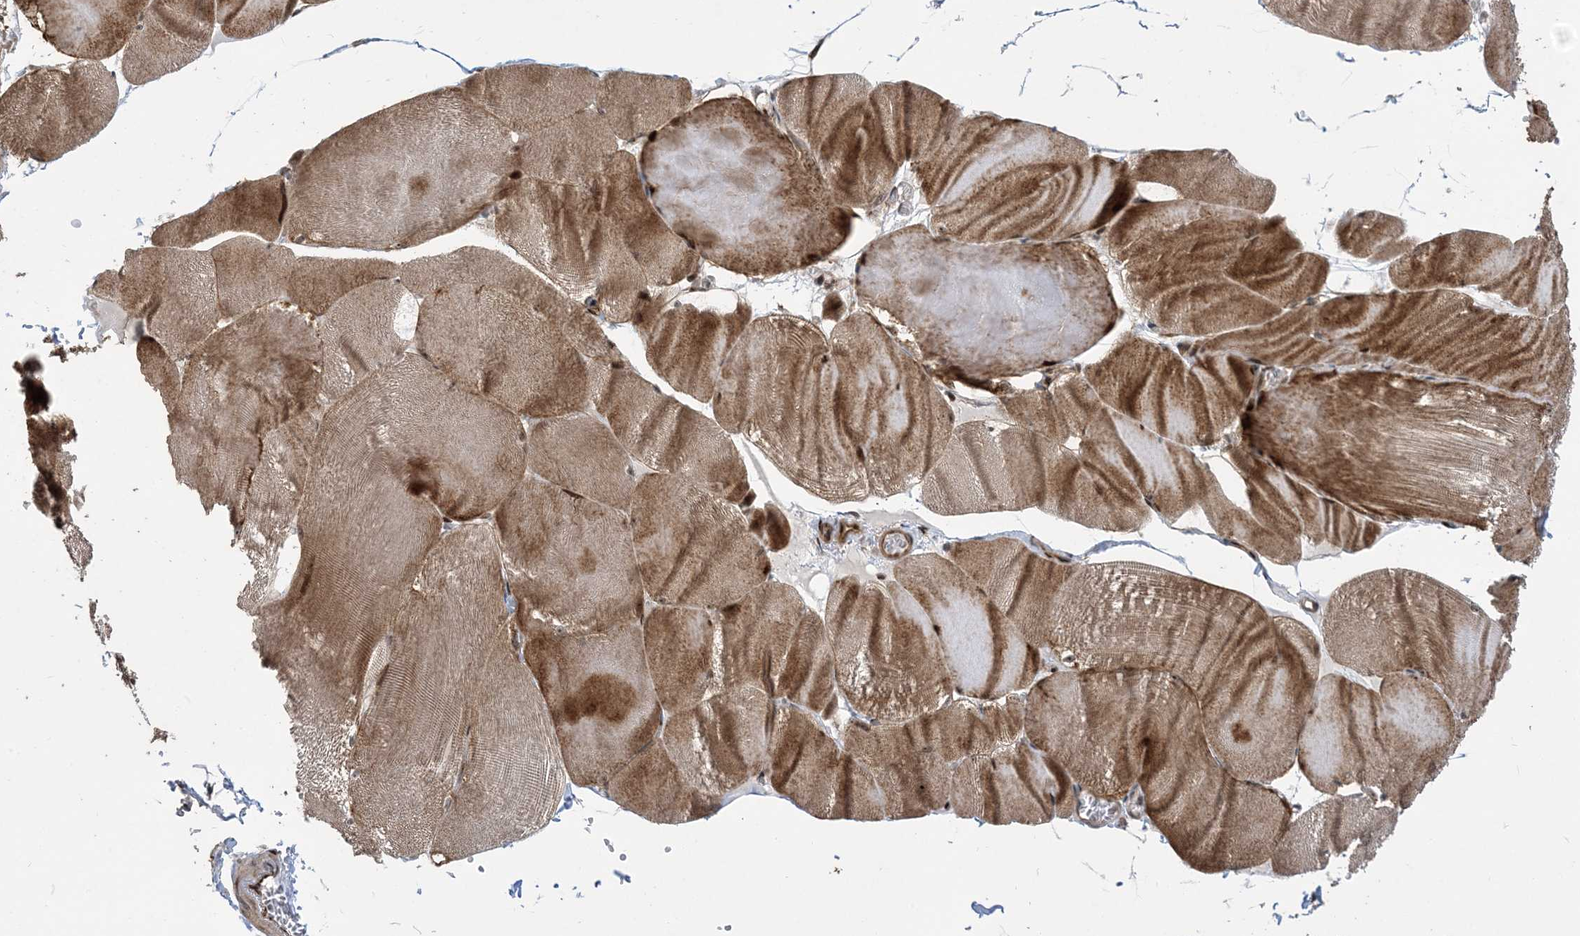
{"staining": {"intensity": "moderate", "quantity": ">75%", "location": "cytoplasmic/membranous,nuclear"}, "tissue": "skeletal muscle", "cell_type": "Myocytes", "image_type": "normal", "snomed": [{"axis": "morphology", "description": "Normal tissue, NOS"}, {"axis": "morphology", "description": "Basal cell carcinoma"}, {"axis": "topography", "description": "Skeletal muscle"}], "caption": "Brown immunohistochemical staining in normal skeletal muscle reveals moderate cytoplasmic/membranous,nuclear positivity in approximately >75% of myocytes. (IHC, brightfield microscopy, high magnification).", "gene": "FAM9B", "patient": {"sex": "female", "age": 64}}